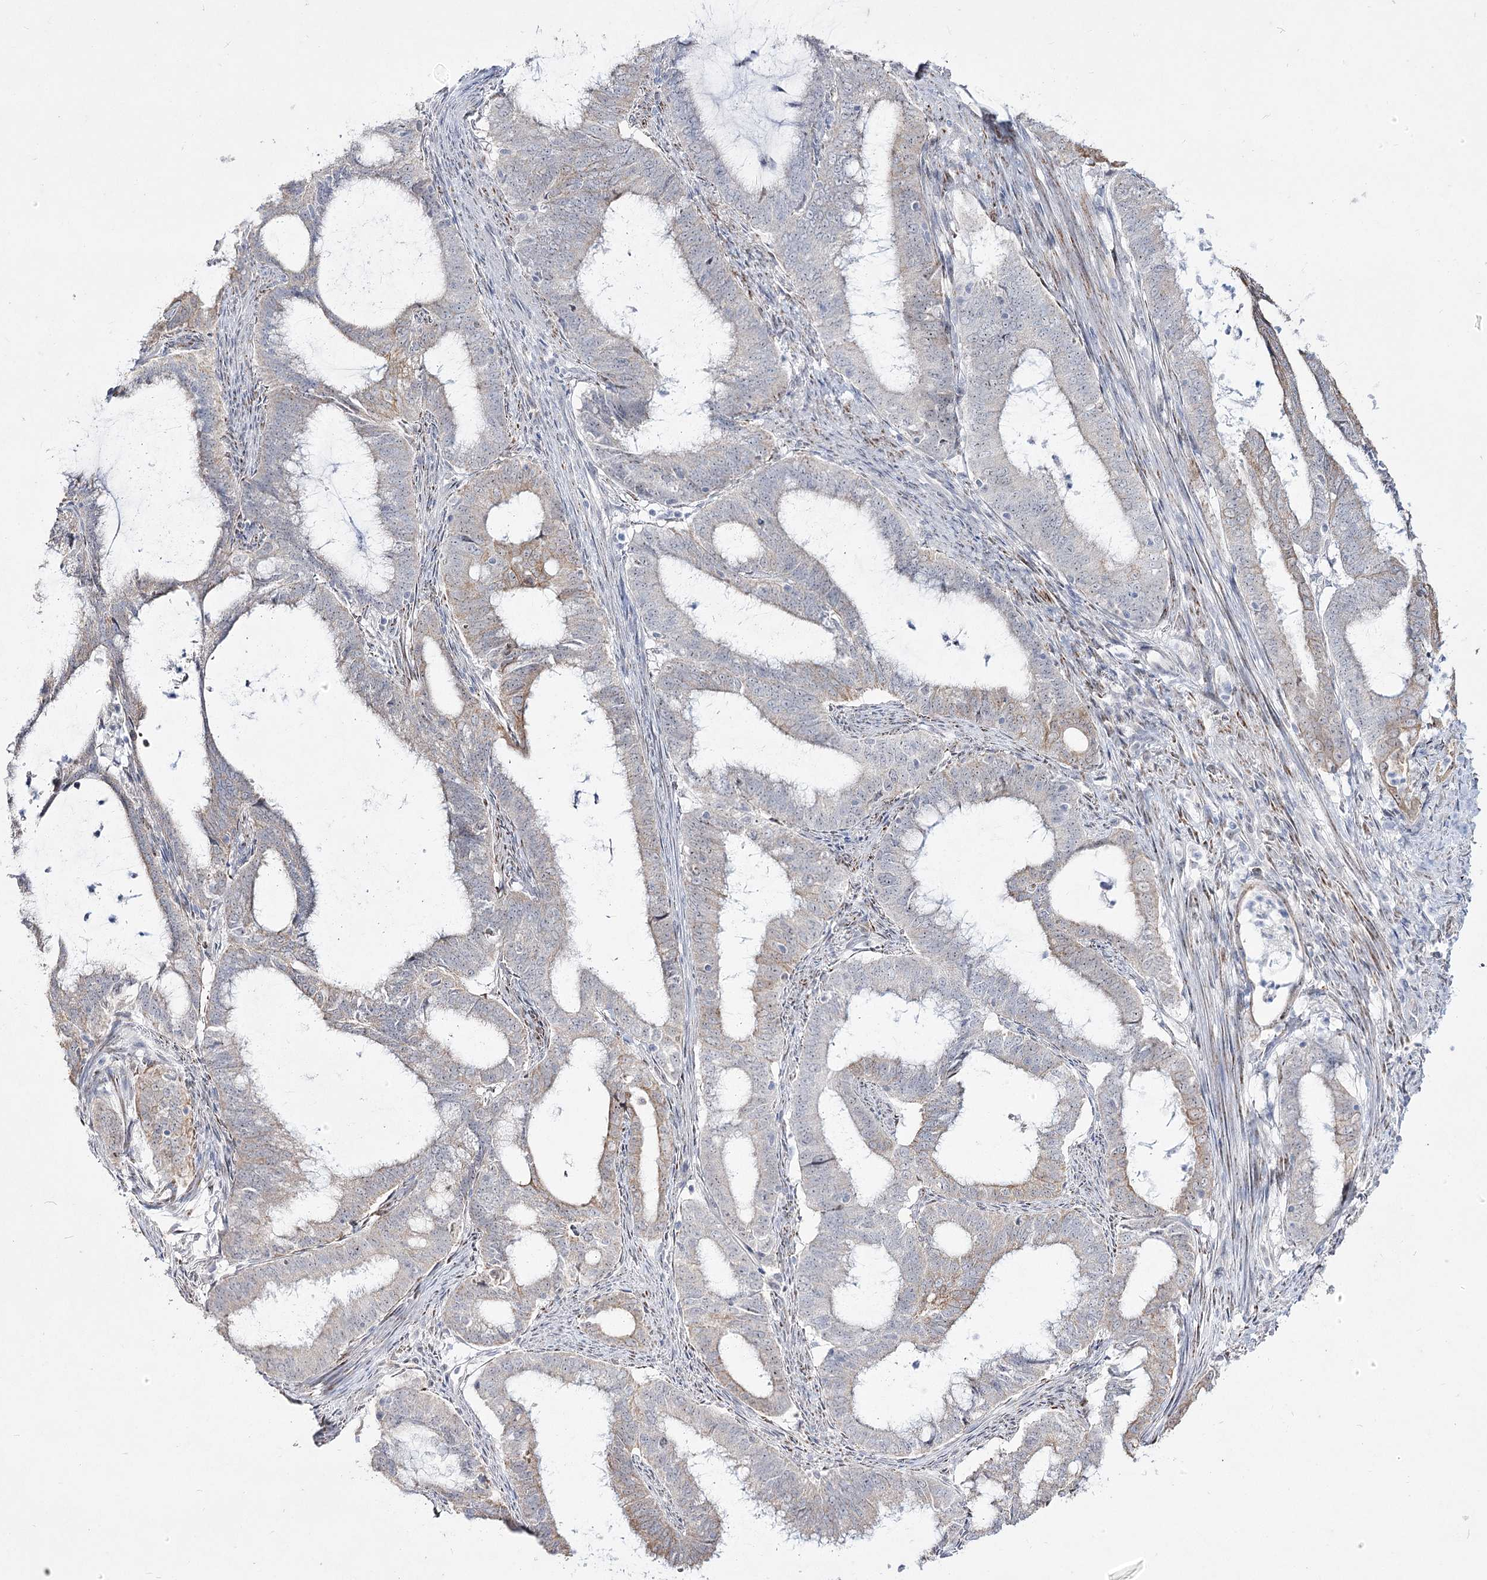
{"staining": {"intensity": "weak", "quantity": "<25%", "location": "cytoplasmic/membranous,nuclear"}, "tissue": "endometrial cancer", "cell_type": "Tumor cells", "image_type": "cancer", "snomed": [{"axis": "morphology", "description": "Adenocarcinoma, NOS"}, {"axis": "topography", "description": "Endometrium"}], "caption": "High magnification brightfield microscopy of endometrial cancer stained with DAB (brown) and counterstained with hematoxylin (blue): tumor cells show no significant positivity.", "gene": "DDX50", "patient": {"sex": "female", "age": 51}}